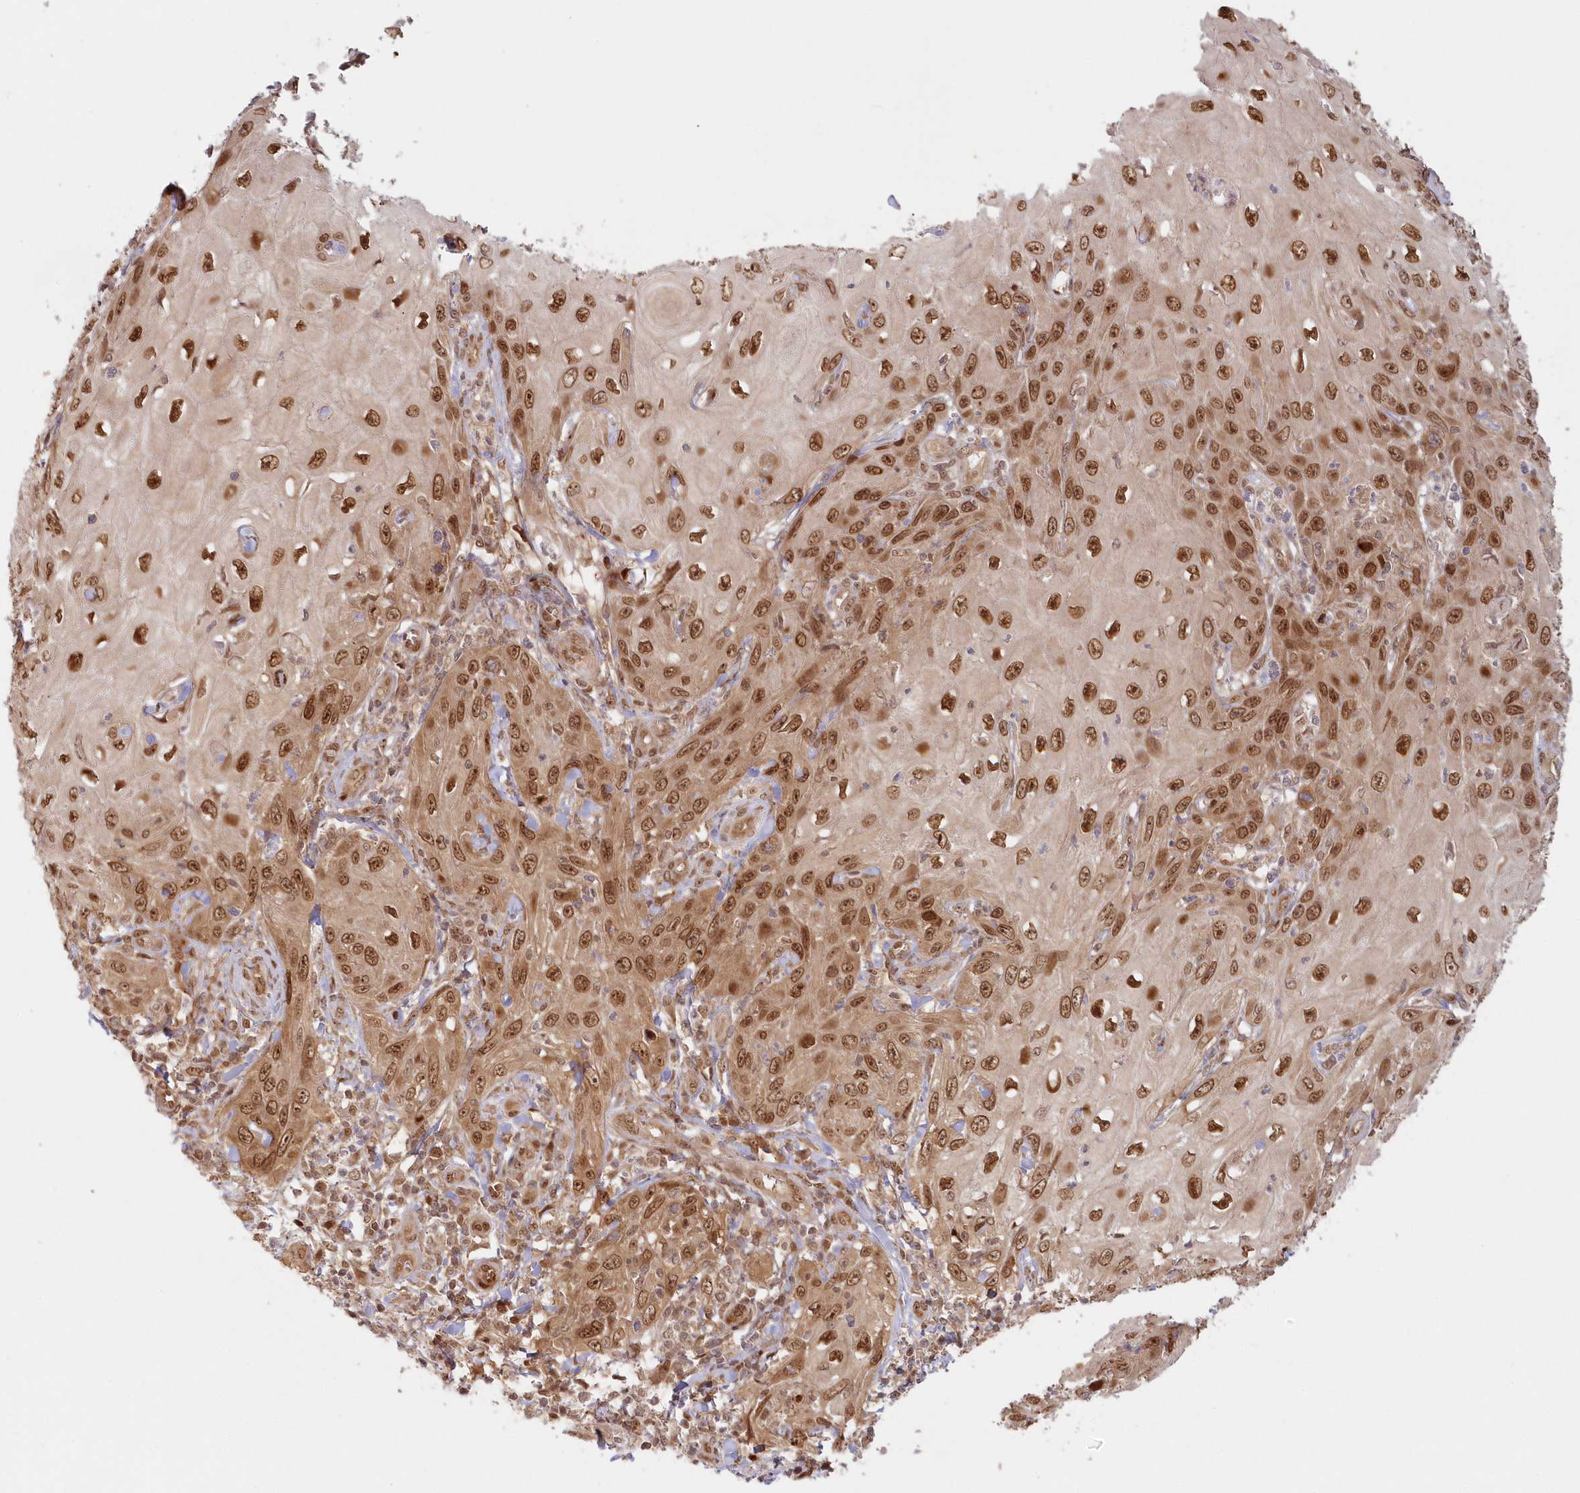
{"staining": {"intensity": "strong", "quantity": ">75%", "location": "nuclear"}, "tissue": "skin cancer", "cell_type": "Tumor cells", "image_type": "cancer", "snomed": [{"axis": "morphology", "description": "Squamous cell carcinoma, NOS"}, {"axis": "topography", "description": "Skin"}], "caption": "Skin cancer was stained to show a protein in brown. There is high levels of strong nuclear positivity in about >75% of tumor cells.", "gene": "TOGARAM2", "patient": {"sex": "female", "age": 73}}